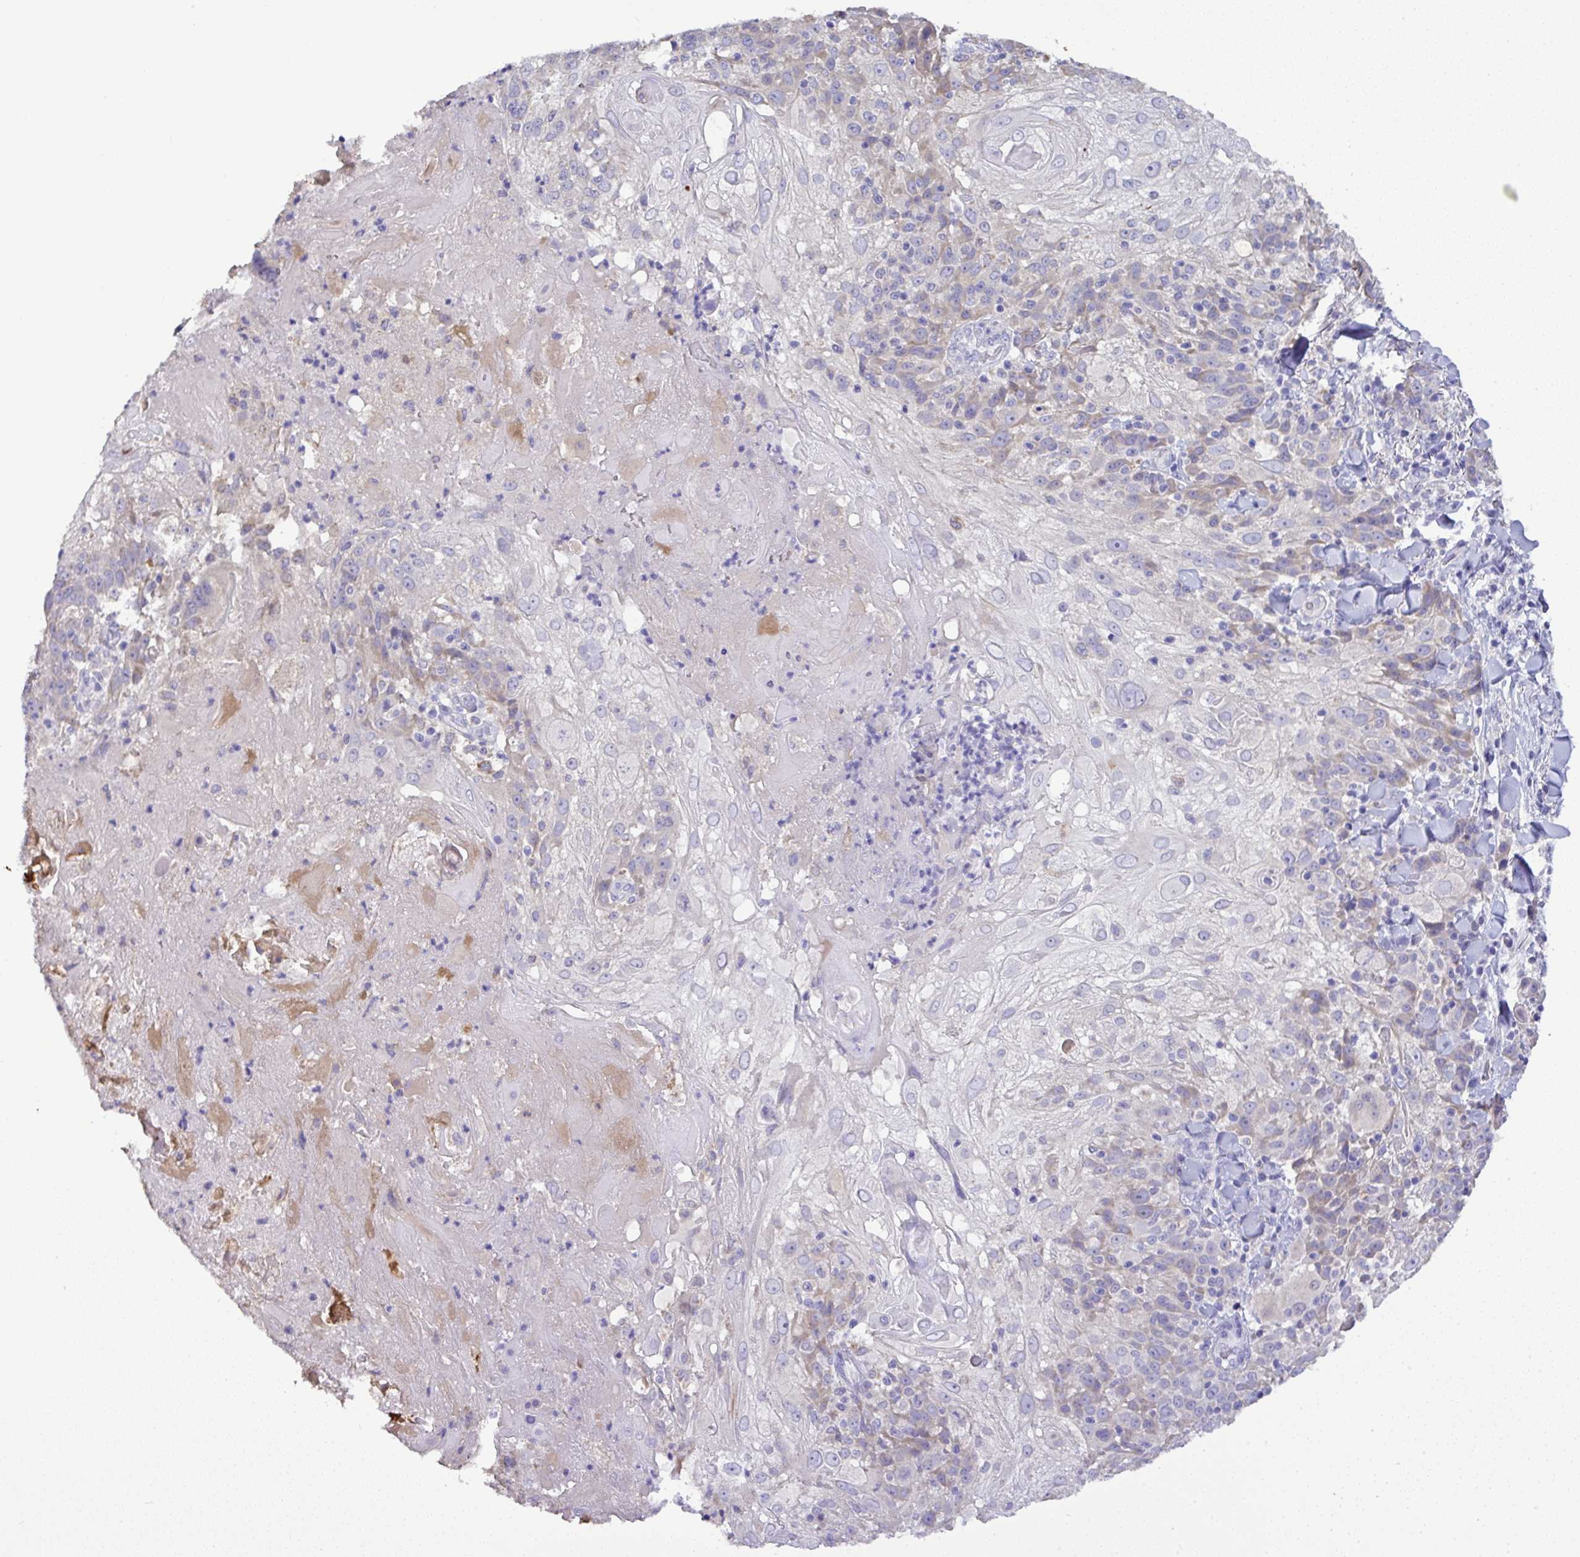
{"staining": {"intensity": "moderate", "quantity": "<25%", "location": "cytoplasmic/membranous"}, "tissue": "skin cancer", "cell_type": "Tumor cells", "image_type": "cancer", "snomed": [{"axis": "morphology", "description": "Normal tissue, NOS"}, {"axis": "morphology", "description": "Squamous cell carcinoma, NOS"}, {"axis": "topography", "description": "Skin"}], "caption": "Protein expression analysis of human squamous cell carcinoma (skin) reveals moderate cytoplasmic/membranous positivity in approximately <25% of tumor cells. (DAB (3,3'-diaminobenzidine) IHC, brown staining for protein, blue staining for nuclei).", "gene": "ST8SIA2", "patient": {"sex": "female", "age": 83}}